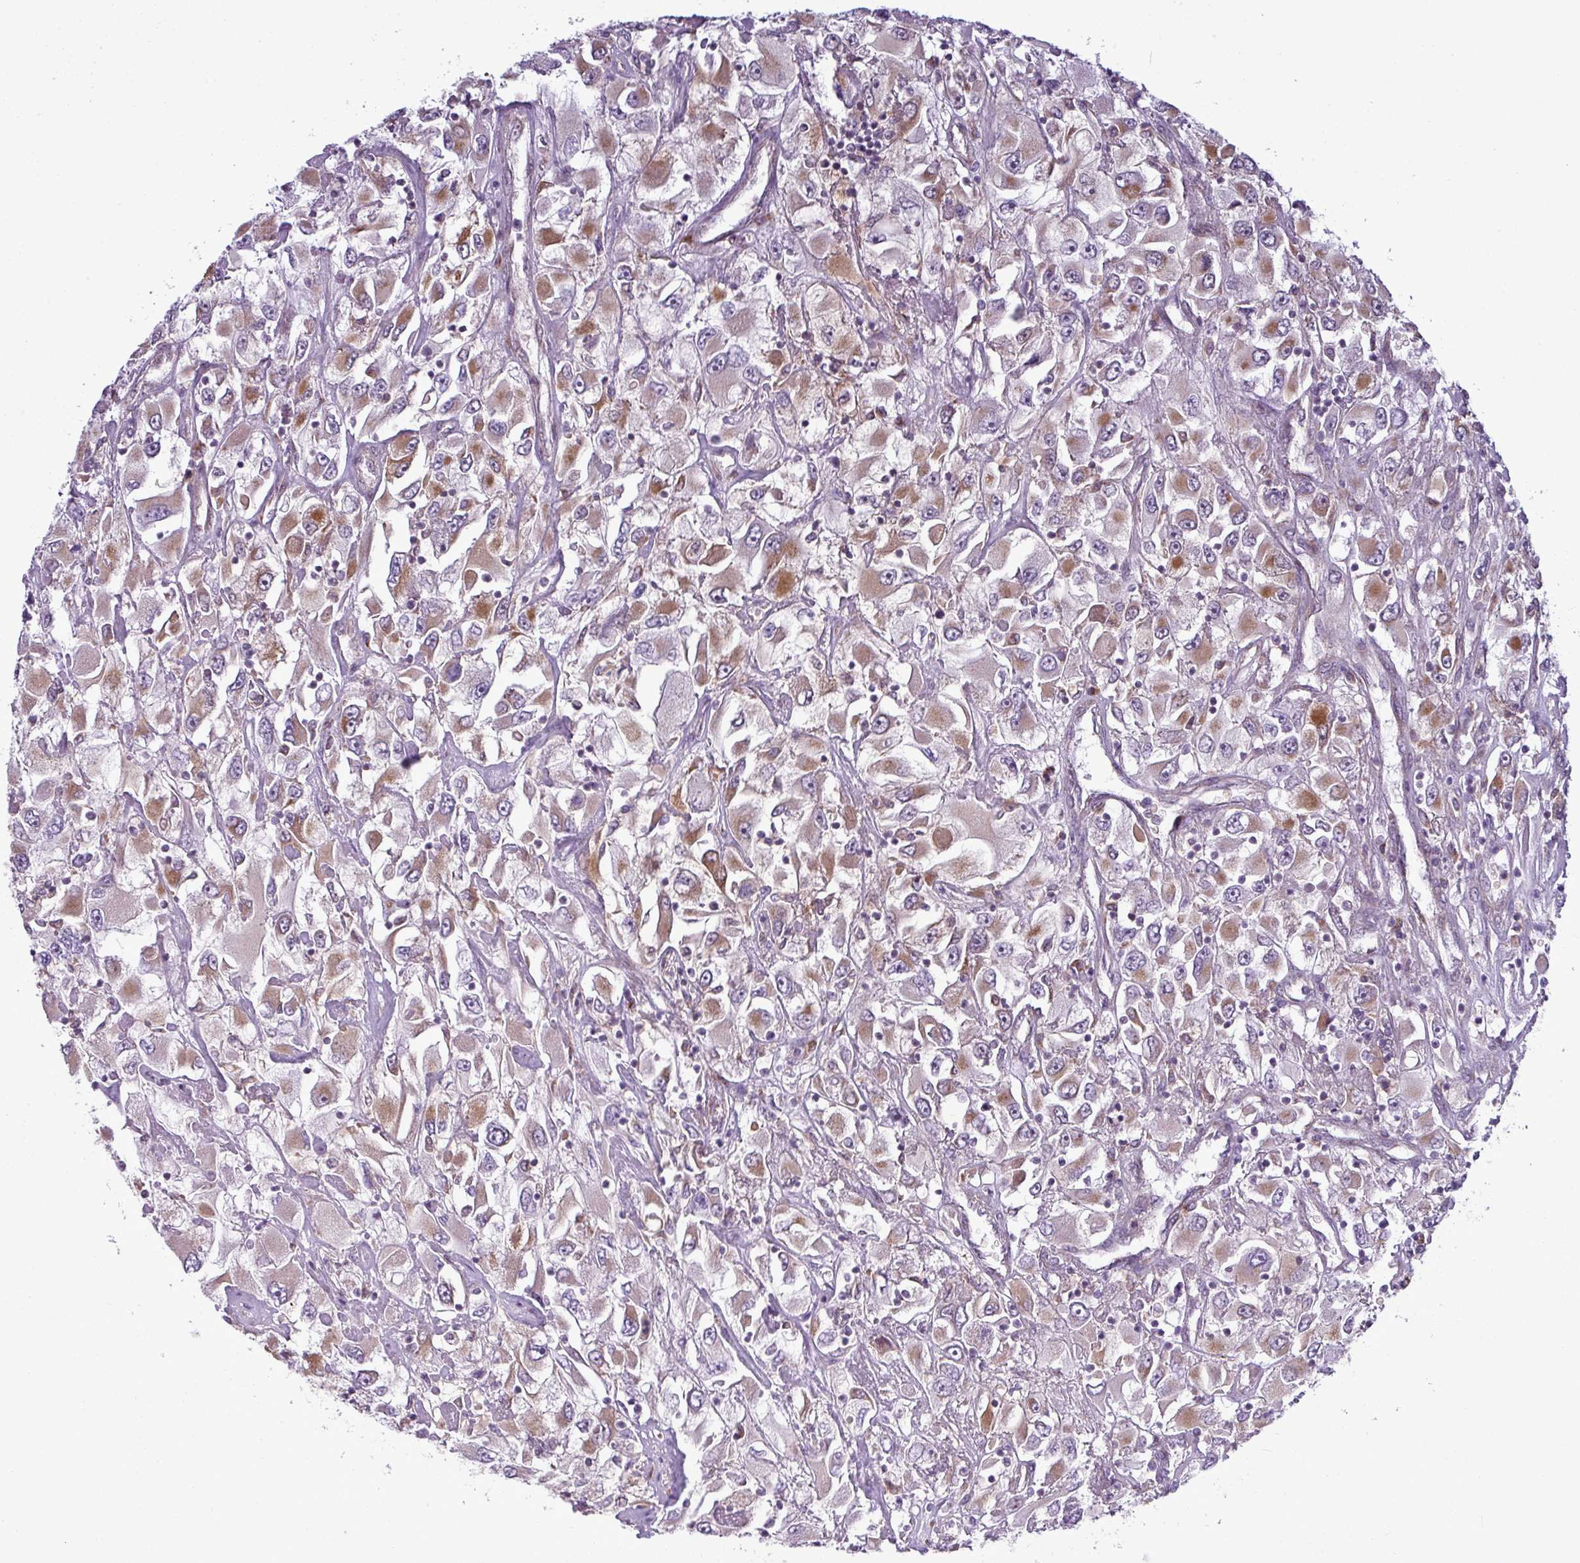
{"staining": {"intensity": "moderate", "quantity": "25%-75%", "location": "cytoplasmic/membranous"}, "tissue": "renal cancer", "cell_type": "Tumor cells", "image_type": "cancer", "snomed": [{"axis": "morphology", "description": "Adenocarcinoma, NOS"}, {"axis": "topography", "description": "Kidney"}], "caption": "Protein staining of renal adenocarcinoma tissue exhibits moderate cytoplasmic/membranous staining in approximately 25%-75% of tumor cells.", "gene": "ZNF217", "patient": {"sex": "female", "age": 52}}